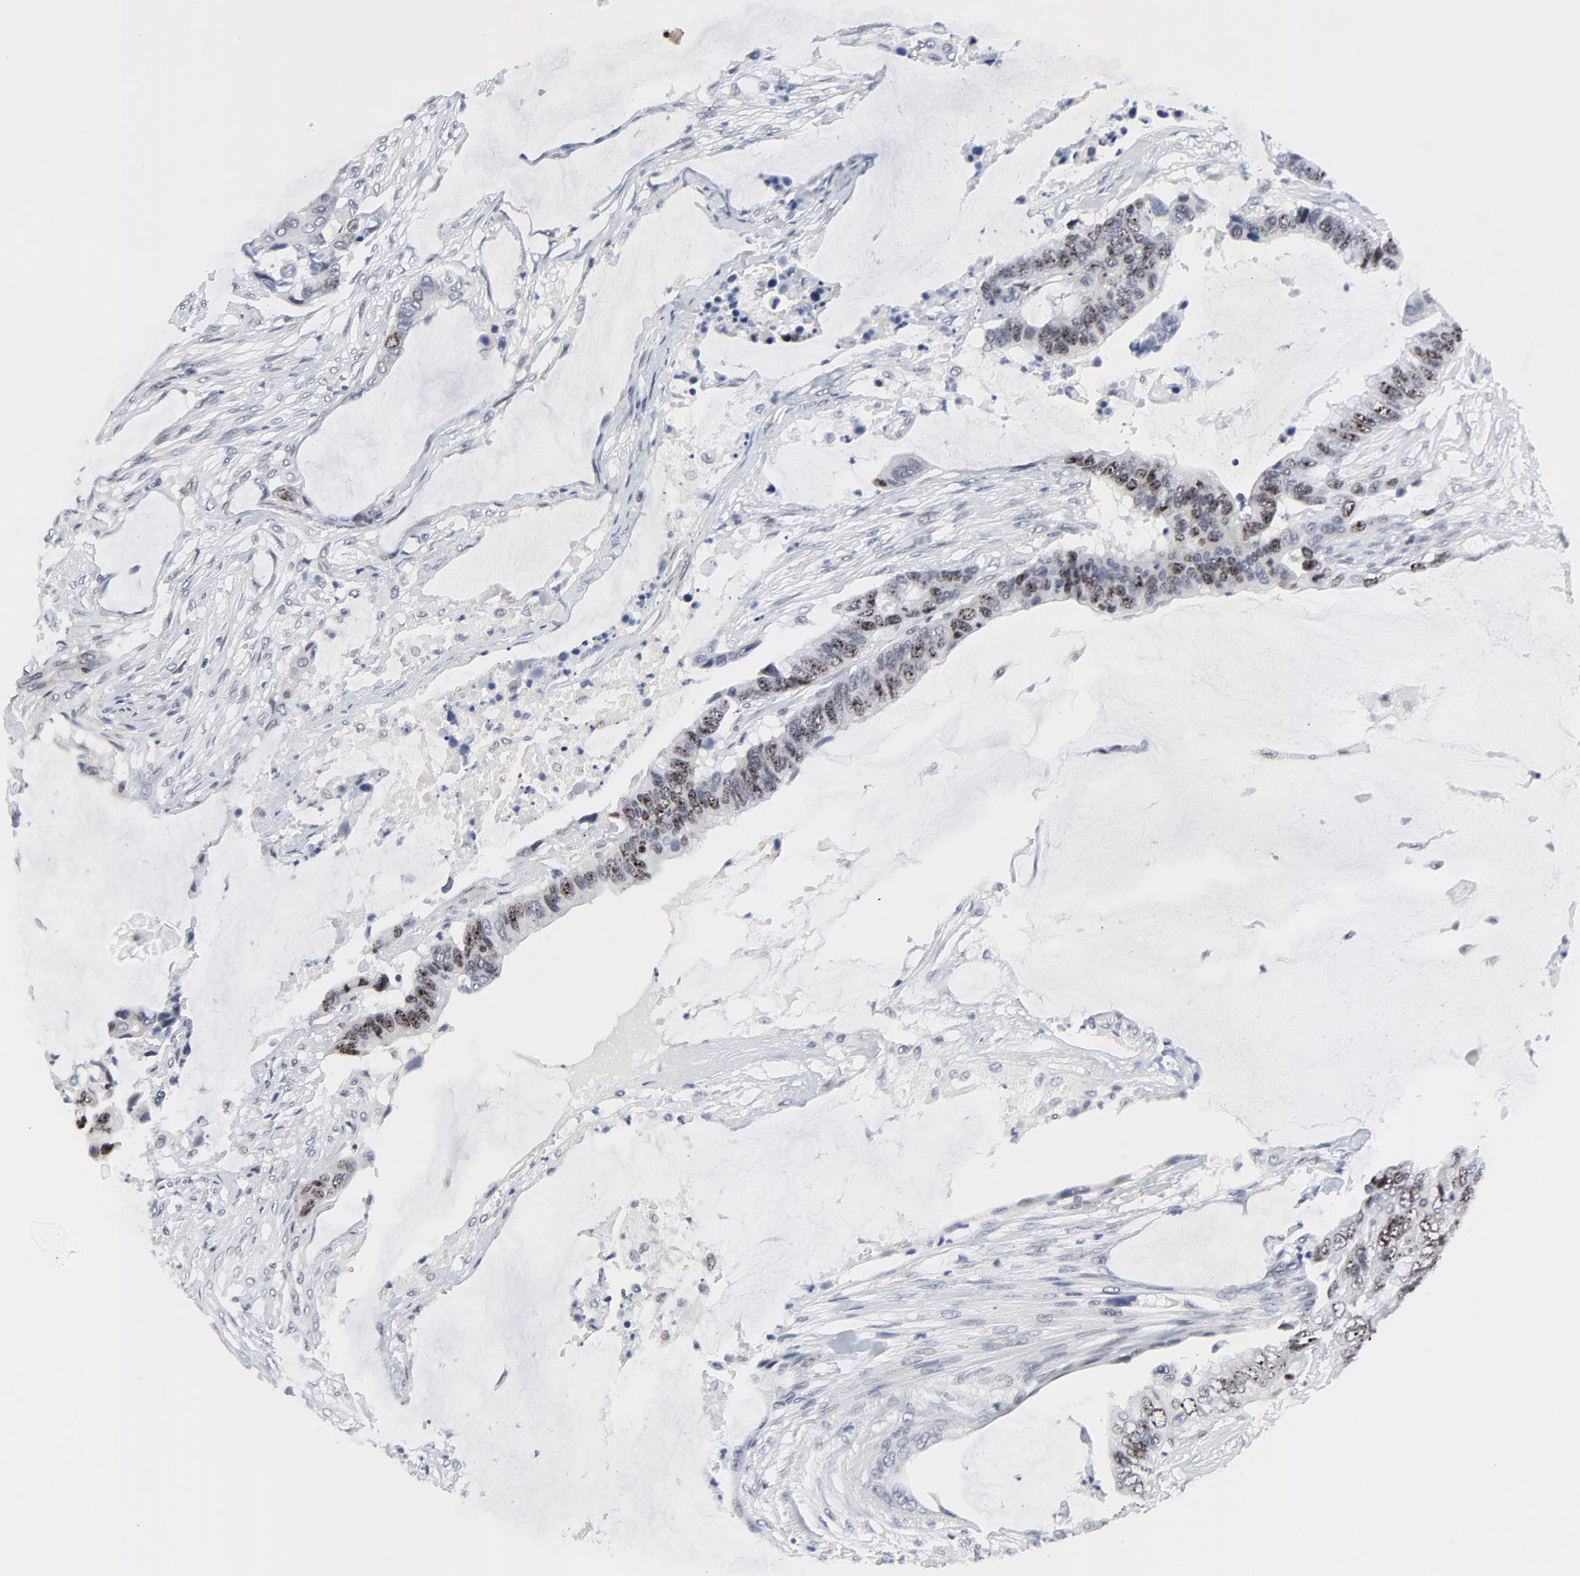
{"staining": {"intensity": "moderate", "quantity": "25%-75%", "location": "nuclear"}, "tissue": "colorectal cancer", "cell_type": "Tumor cells", "image_type": "cancer", "snomed": [{"axis": "morphology", "description": "Adenocarcinoma, NOS"}, {"axis": "topography", "description": "Rectum"}], "caption": "Colorectal cancer (adenocarcinoma) tissue shows moderate nuclear expression in about 25%-75% of tumor cells", "gene": "ZNF589", "patient": {"sex": "female", "age": 59}}